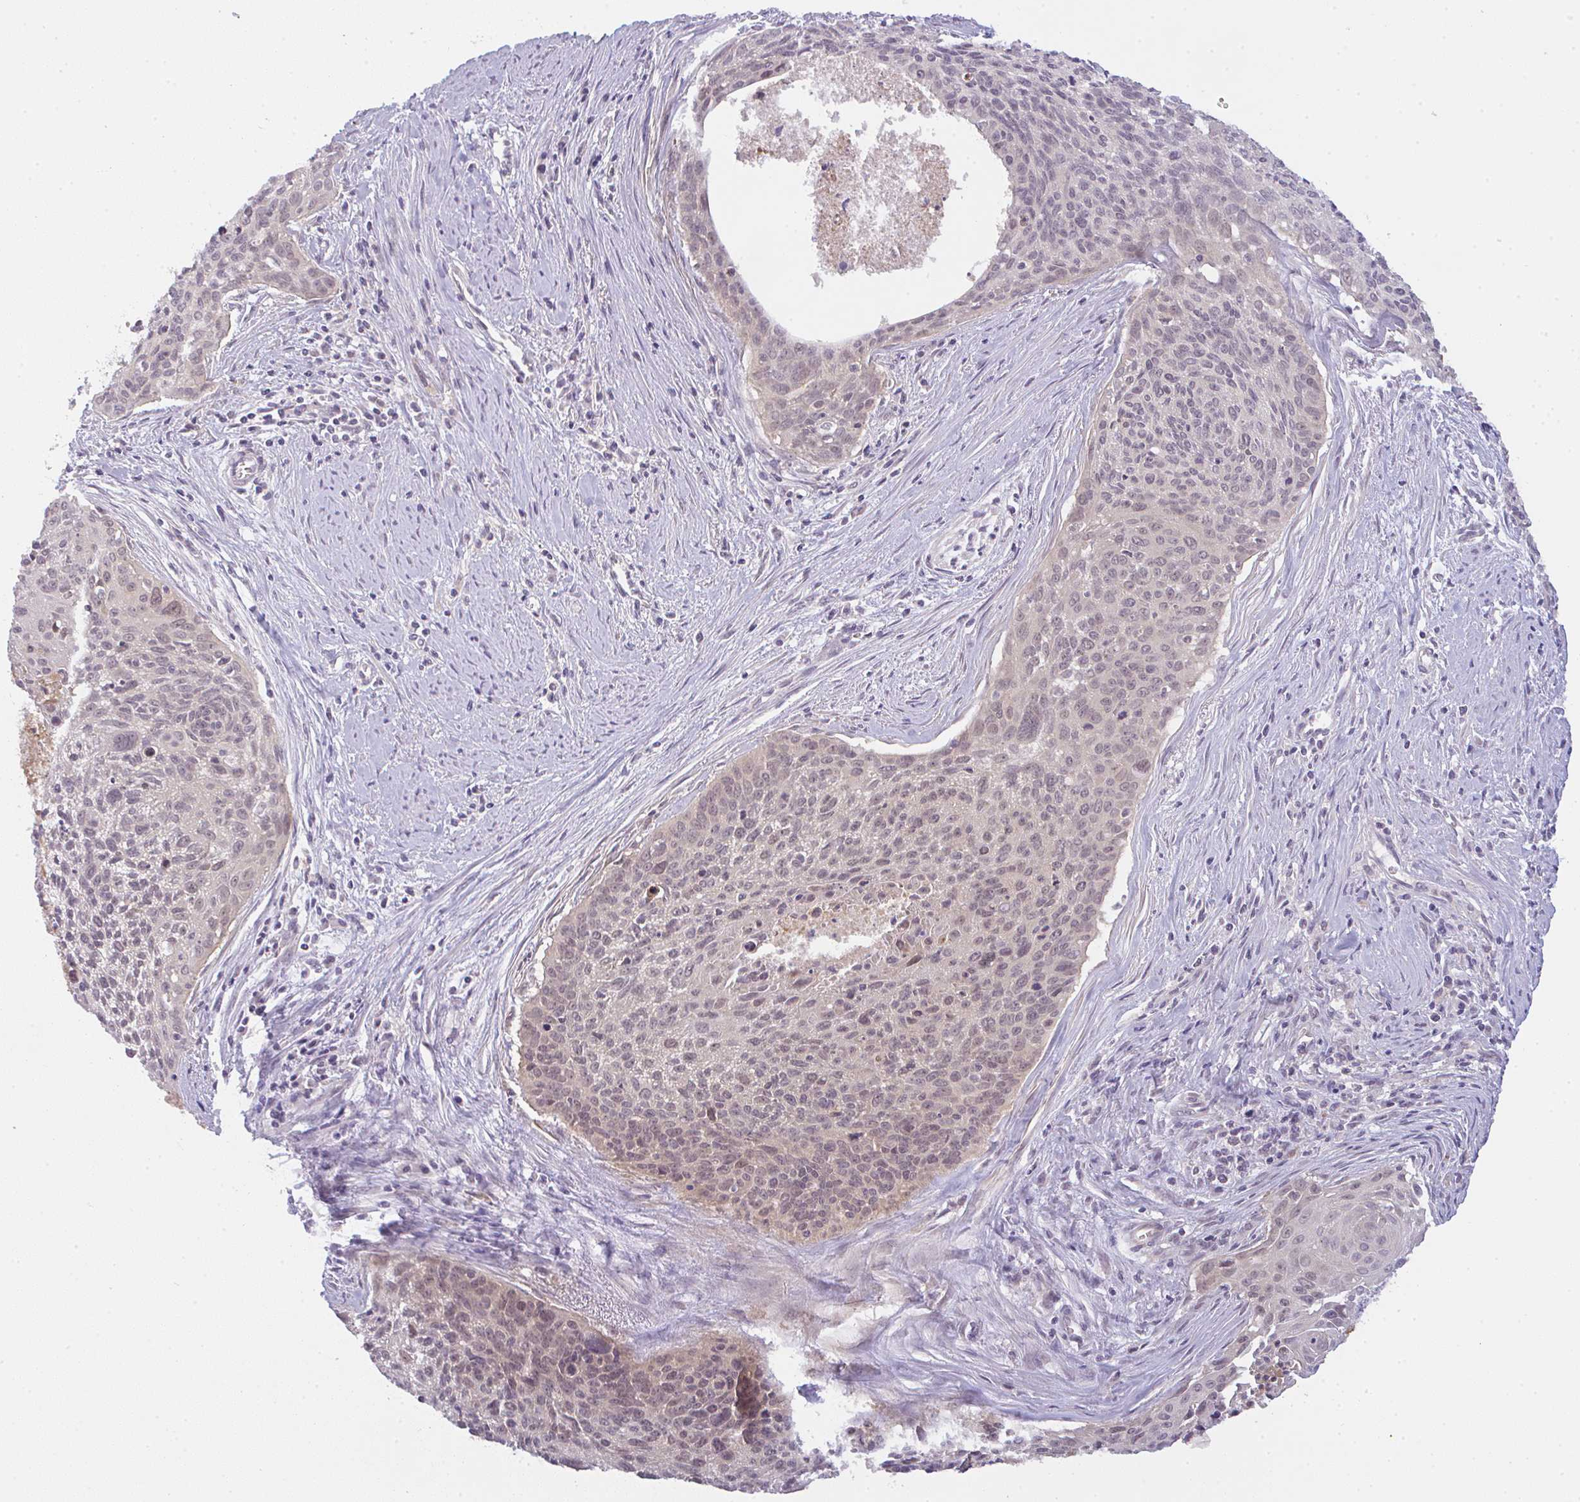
{"staining": {"intensity": "weak", "quantity": "<25%", "location": "nuclear"}, "tissue": "cervical cancer", "cell_type": "Tumor cells", "image_type": "cancer", "snomed": [{"axis": "morphology", "description": "Squamous cell carcinoma, NOS"}, {"axis": "topography", "description": "Cervix"}], "caption": "Squamous cell carcinoma (cervical) stained for a protein using IHC demonstrates no positivity tumor cells.", "gene": "CSE1L", "patient": {"sex": "female", "age": 55}}